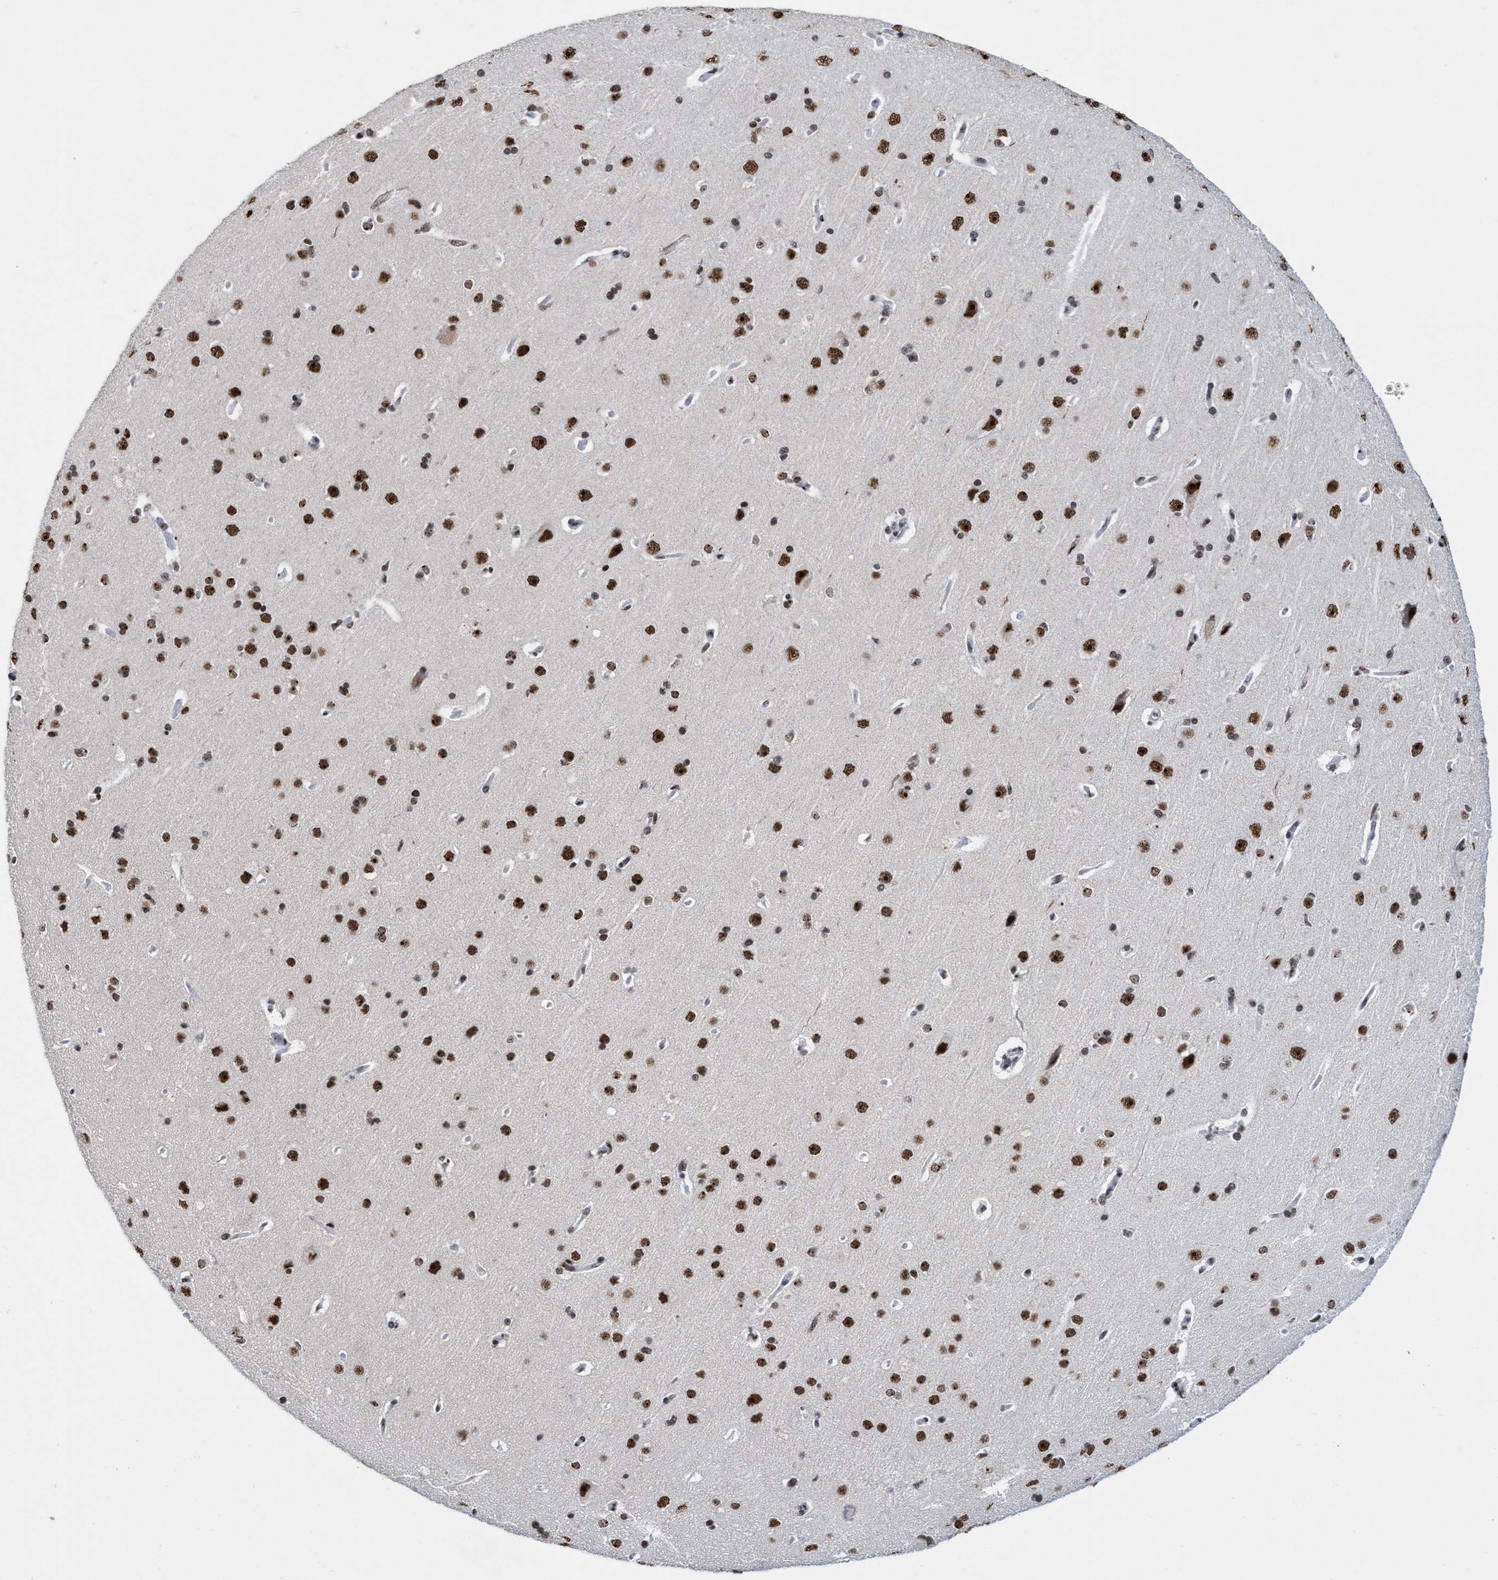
{"staining": {"intensity": "strong", "quantity": ">75%", "location": "nuclear"}, "tissue": "cerebral cortex", "cell_type": "Endothelial cells", "image_type": "normal", "snomed": [{"axis": "morphology", "description": "Normal tissue, NOS"}, {"axis": "topography", "description": "Cerebral cortex"}], "caption": "Immunohistochemical staining of normal cerebral cortex demonstrates strong nuclear protein expression in approximately >75% of endothelial cells. (brown staining indicates protein expression, while blue staining denotes nuclei).", "gene": "EFCAB10", "patient": {"sex": "male", "age": 62}}